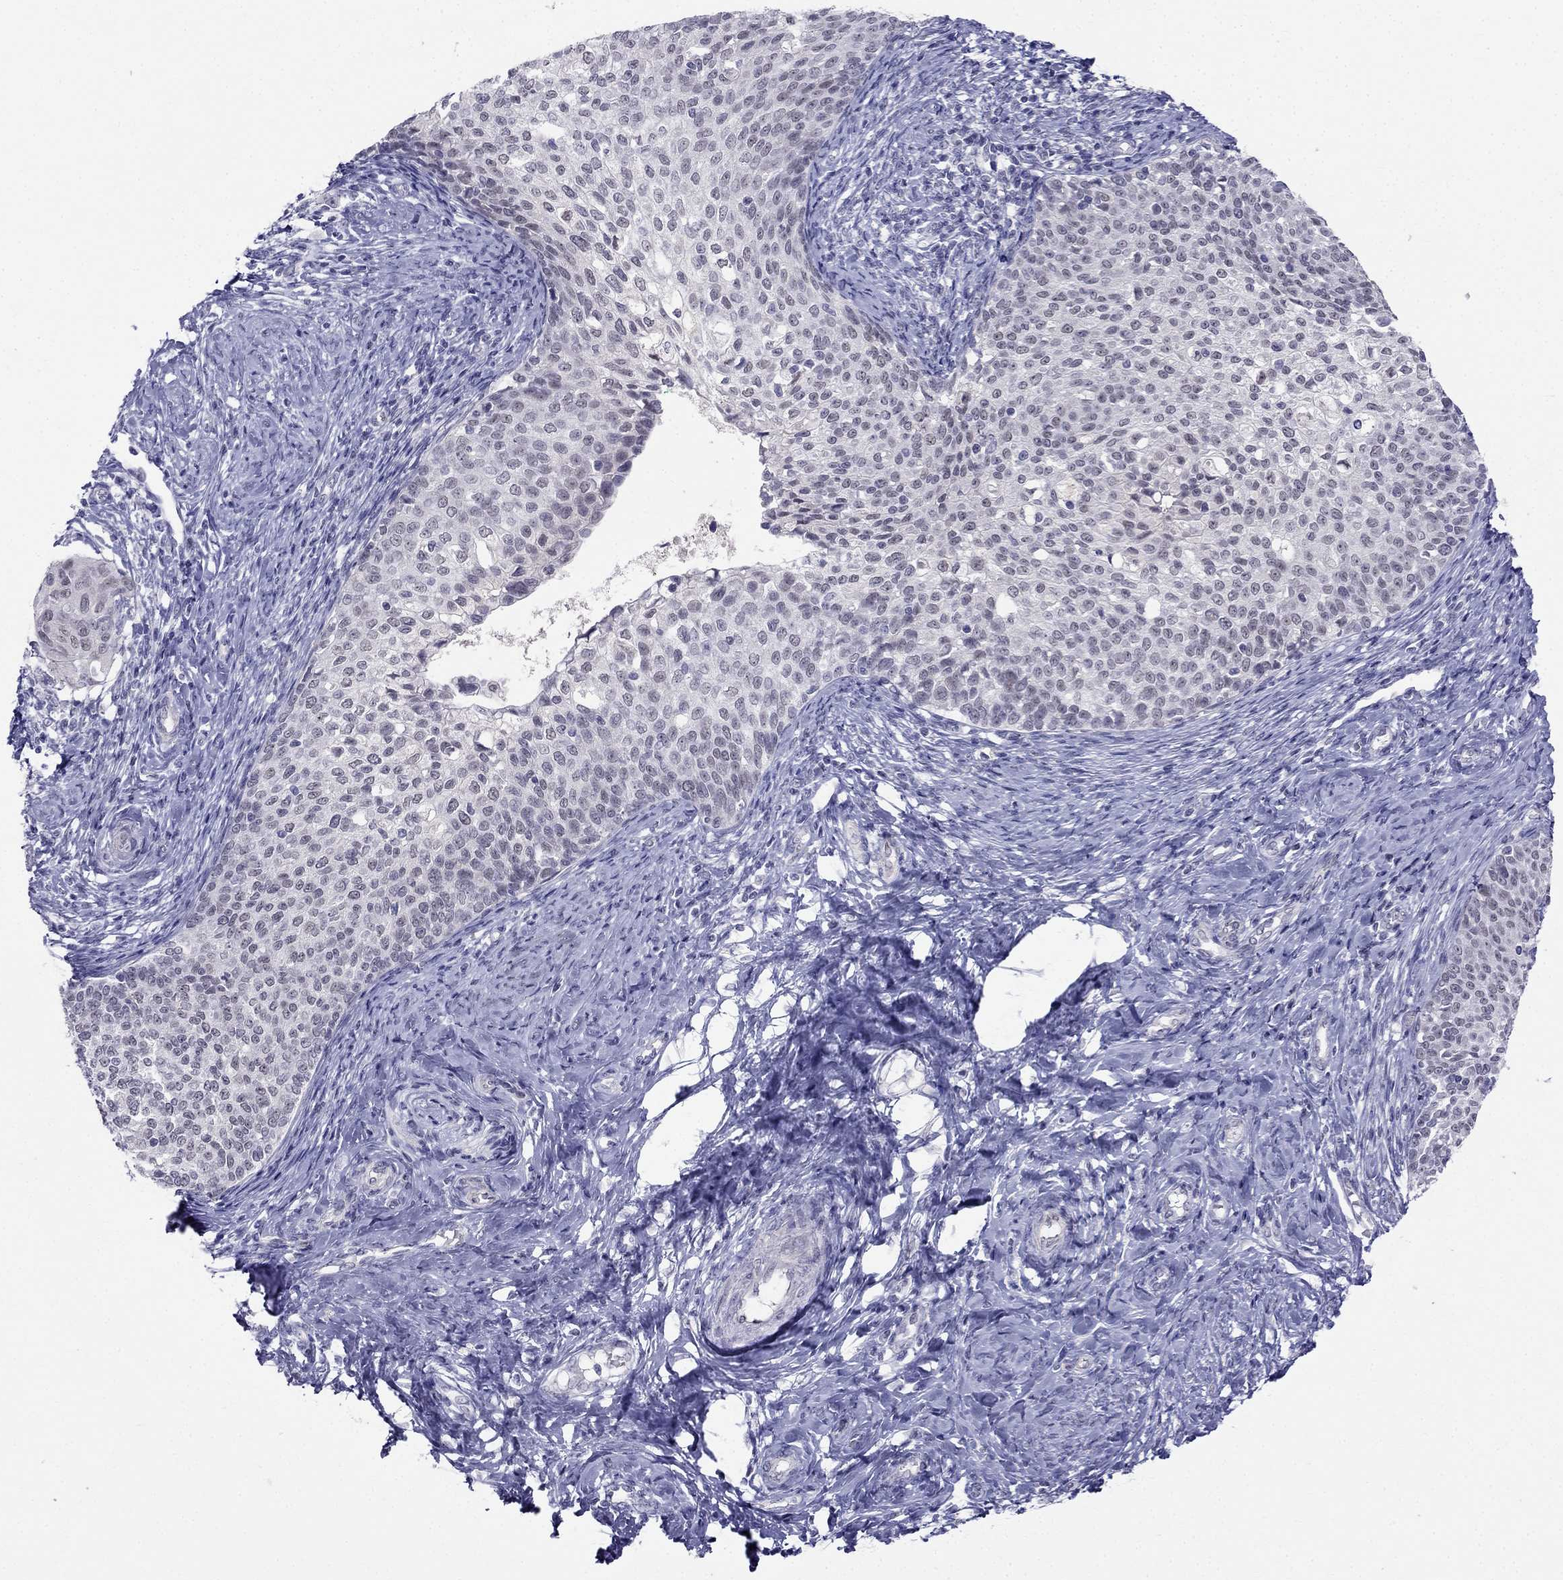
{"staining": {"intensity": "negative", "quantity": "none", "location": "none"}, "tissue": "cervical cancer", "cell_type": "Tumor cells", "image_type": "cancer", "snomed": [{"axis": "morphology", "description": "Squamous cell carcinoma, NOS"}, {"axis": "topography", "description": "Cervix"}], "caption": "Immunohistochemistry of human cervical squamous cell carcinoma displays no expression in tumor cells. (DAB immunohistochemistry, high magnification).", "gene": "BAG5", "patient": {"sex": "female", "age": 51}}